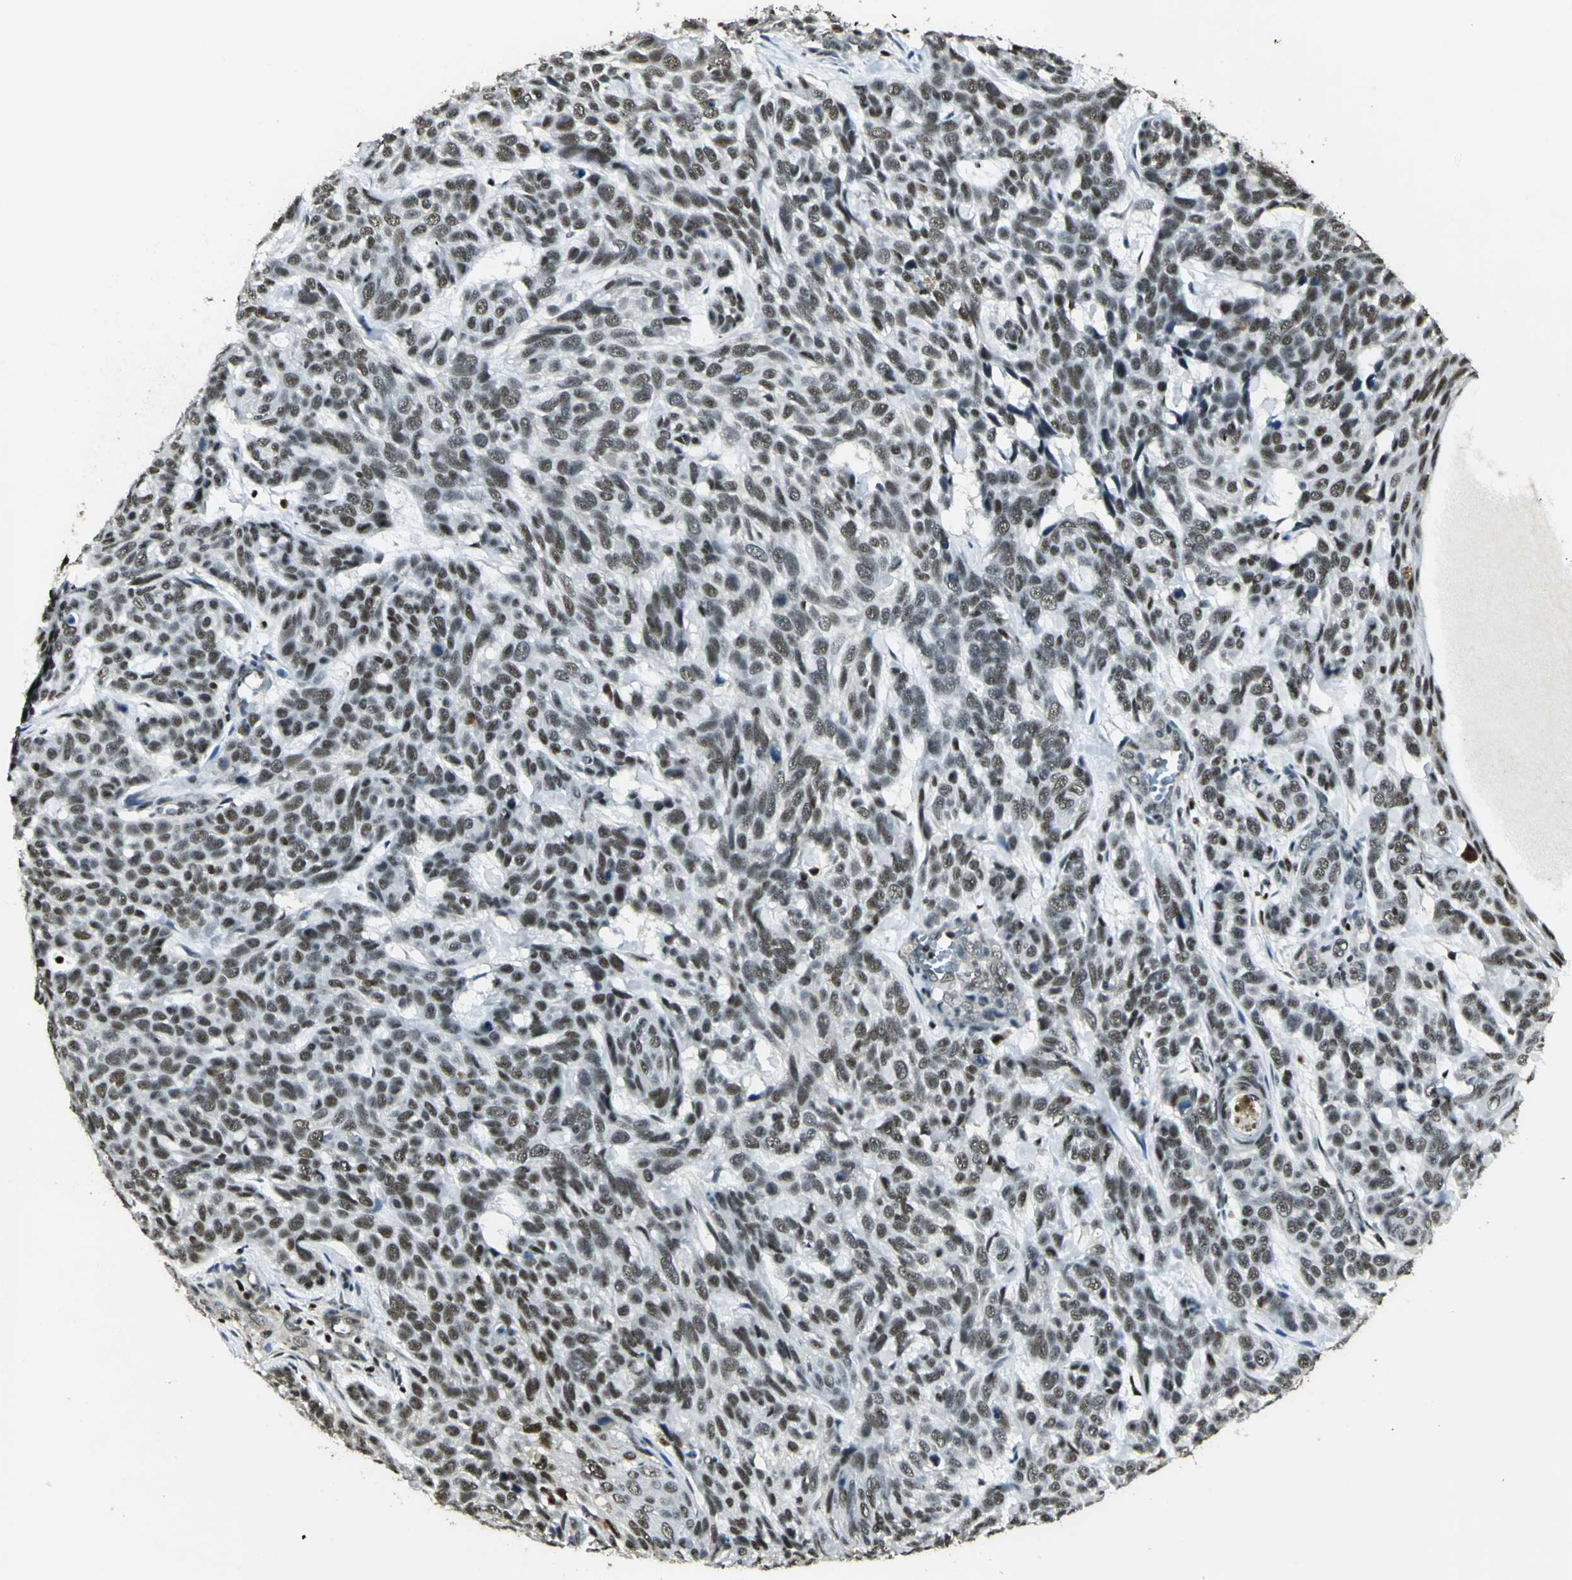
{"staining": {"intensity": "weak", "quantity": ">75%", "location": "nuclear"}, "tissue": "skin cancer", "cell_type": "Tumor cells", "image_type": "cancer", "snomed": [{"axis": "morphology", "description": "Basal cell carcinoma"}, {"axis": "topography", "description": "Skin"}], "caption": "Basal cell carcinoma (skin) stained with a brown dye reveals weak nuclear positive positivity in about >75% of tumor cells.", "gene": "ELF1", "patient": {"sex": "male", "age": 87}}